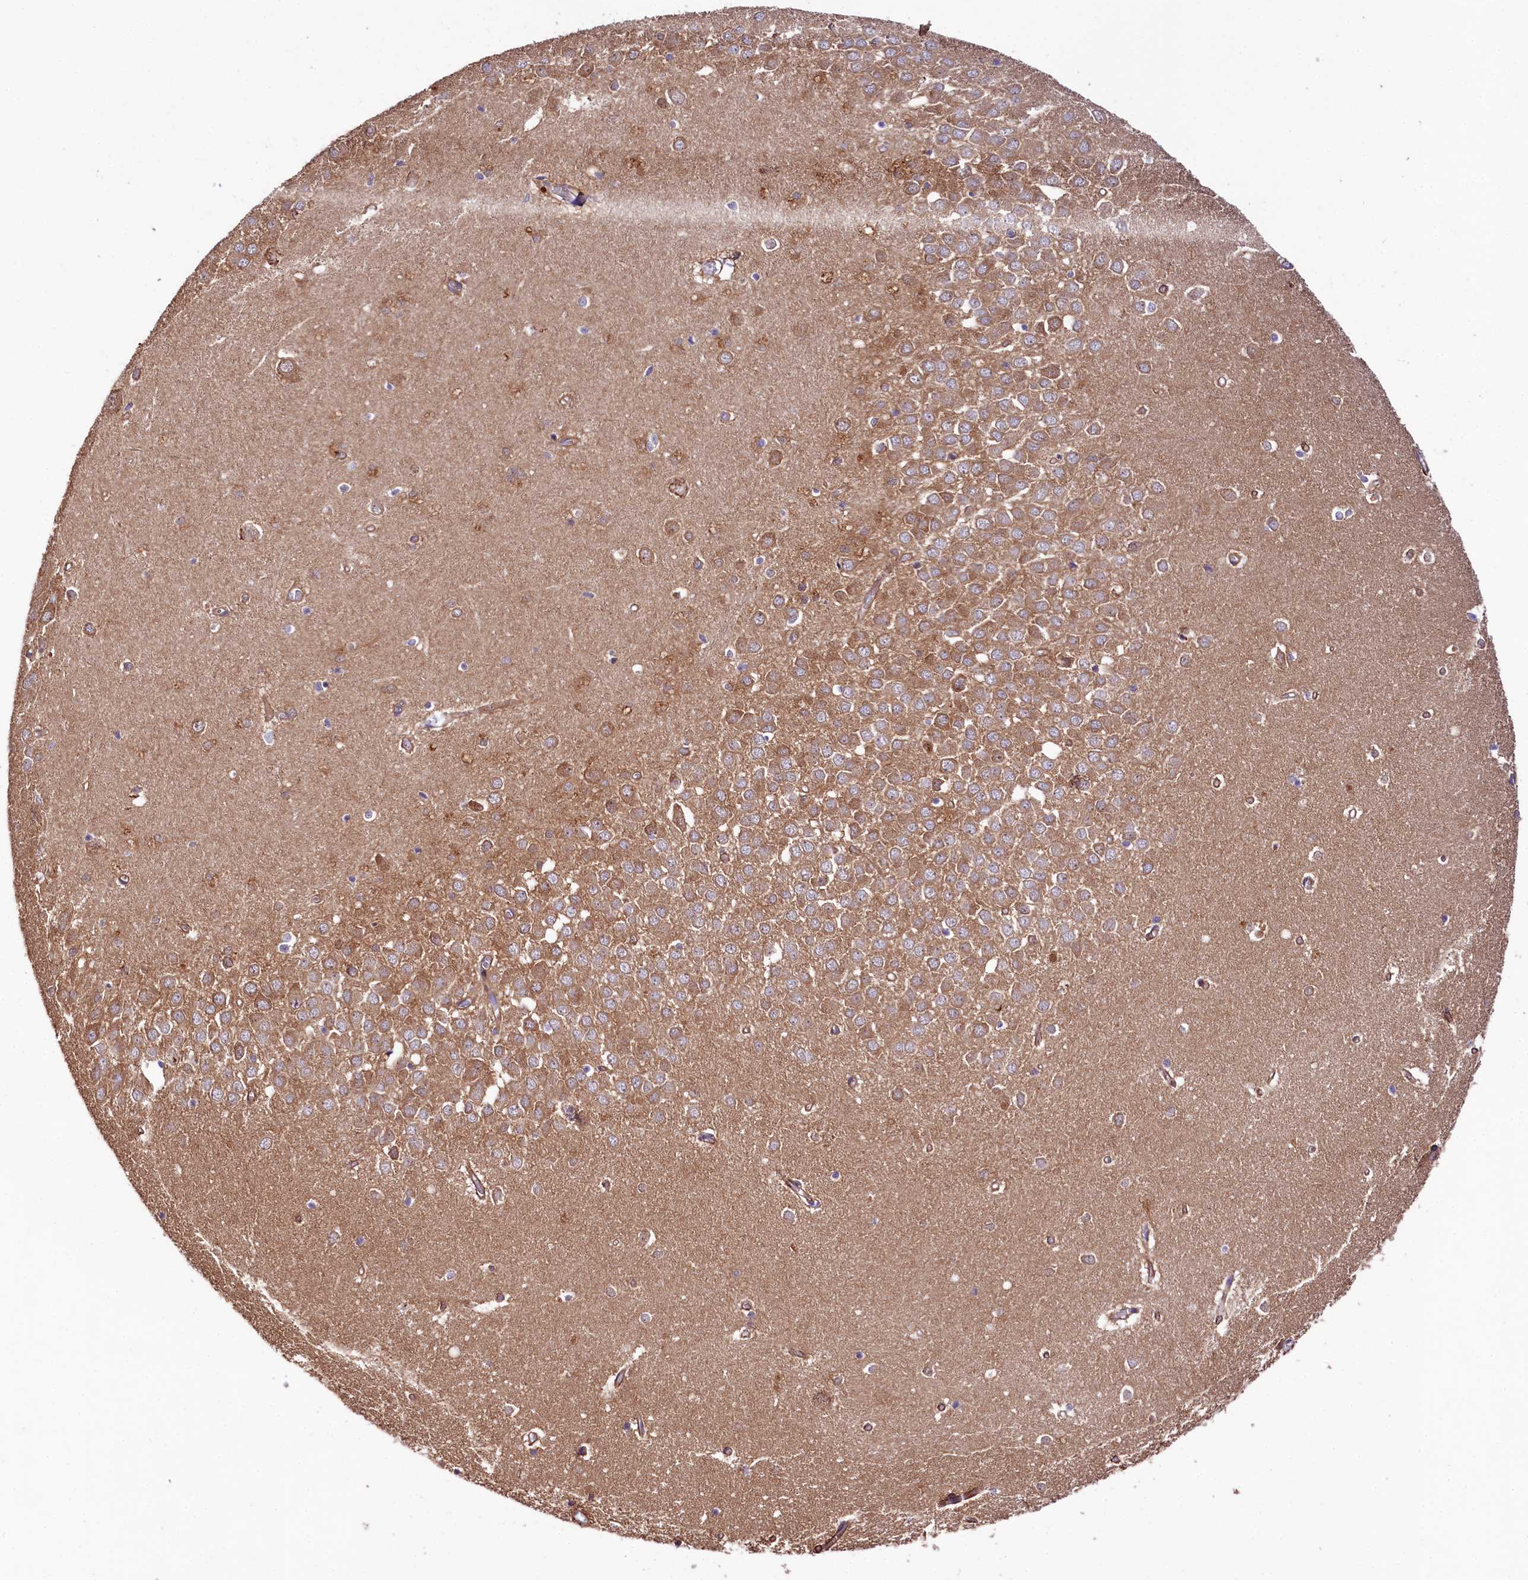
{"staining": {"intensity": "moderate", "quantity": "<25%", "location": "cytoplasmic/membranous"}, "tissue": "hippocampus", "cell_type": "Glial cells", "image_type": "normal", "snomed": [{"axis": "morphology", "description": "Normal tissue, NOS"}, {"axis": "topography", "description": "Hippocampus"}], "caption": "This micrograph shows normal hippocampus stained with immunohistochemistry to label a protein in brown. The cytoplasmic/membranous of glial cells show moderate positivity for the protein. Nuclei are counter-stained blue.", "gene": "SPATS2", "patient": {"sex": "male", "age": 70}}